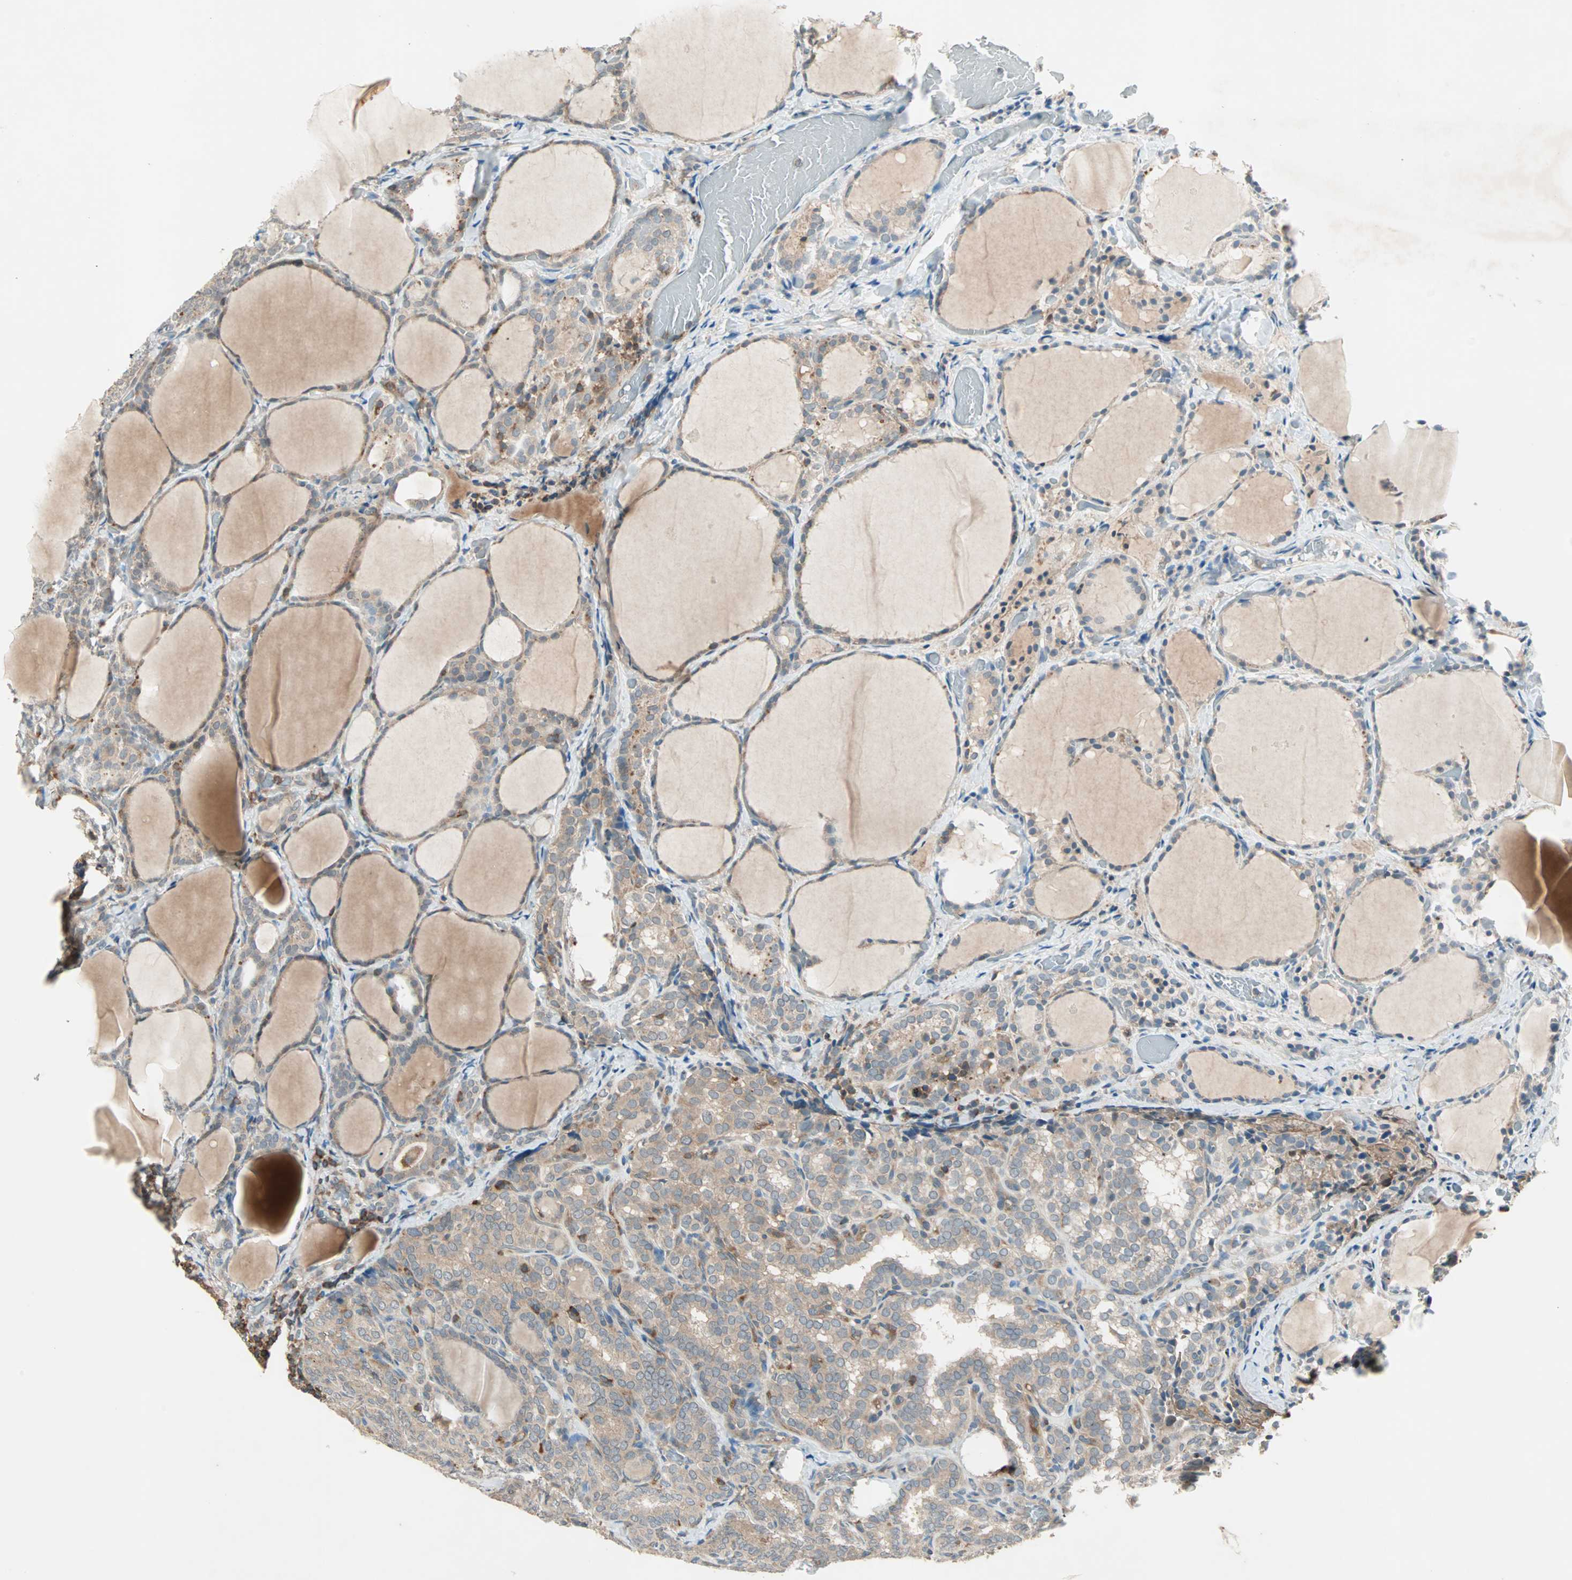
{"staining": {"intensity": "weak", "quantity": ">75%", "location": "cytoplasmic/membranous"}, "tissue": "thyroid cancer", "cell_type": "Tumor cells", "image_type": "cancer", "snomed": [{"axis": "morphology", "description": "Normal tissue, NOS"}, {"axis": "morphology", "description": "Papillary adenocarcinoma, NOS"}, {"axis": "topography", "description": "Thyroid gland"}], "caption": "Immunohistochemical staining of human thyroid cancer (papillary adenocarcinoma) demonstrates low levels of weak cytoplasmic/membranous protein positivity in approximately >75% of tumor cells.", "gene": "TEC", "patient": {"sex": "female", "age": 30}}